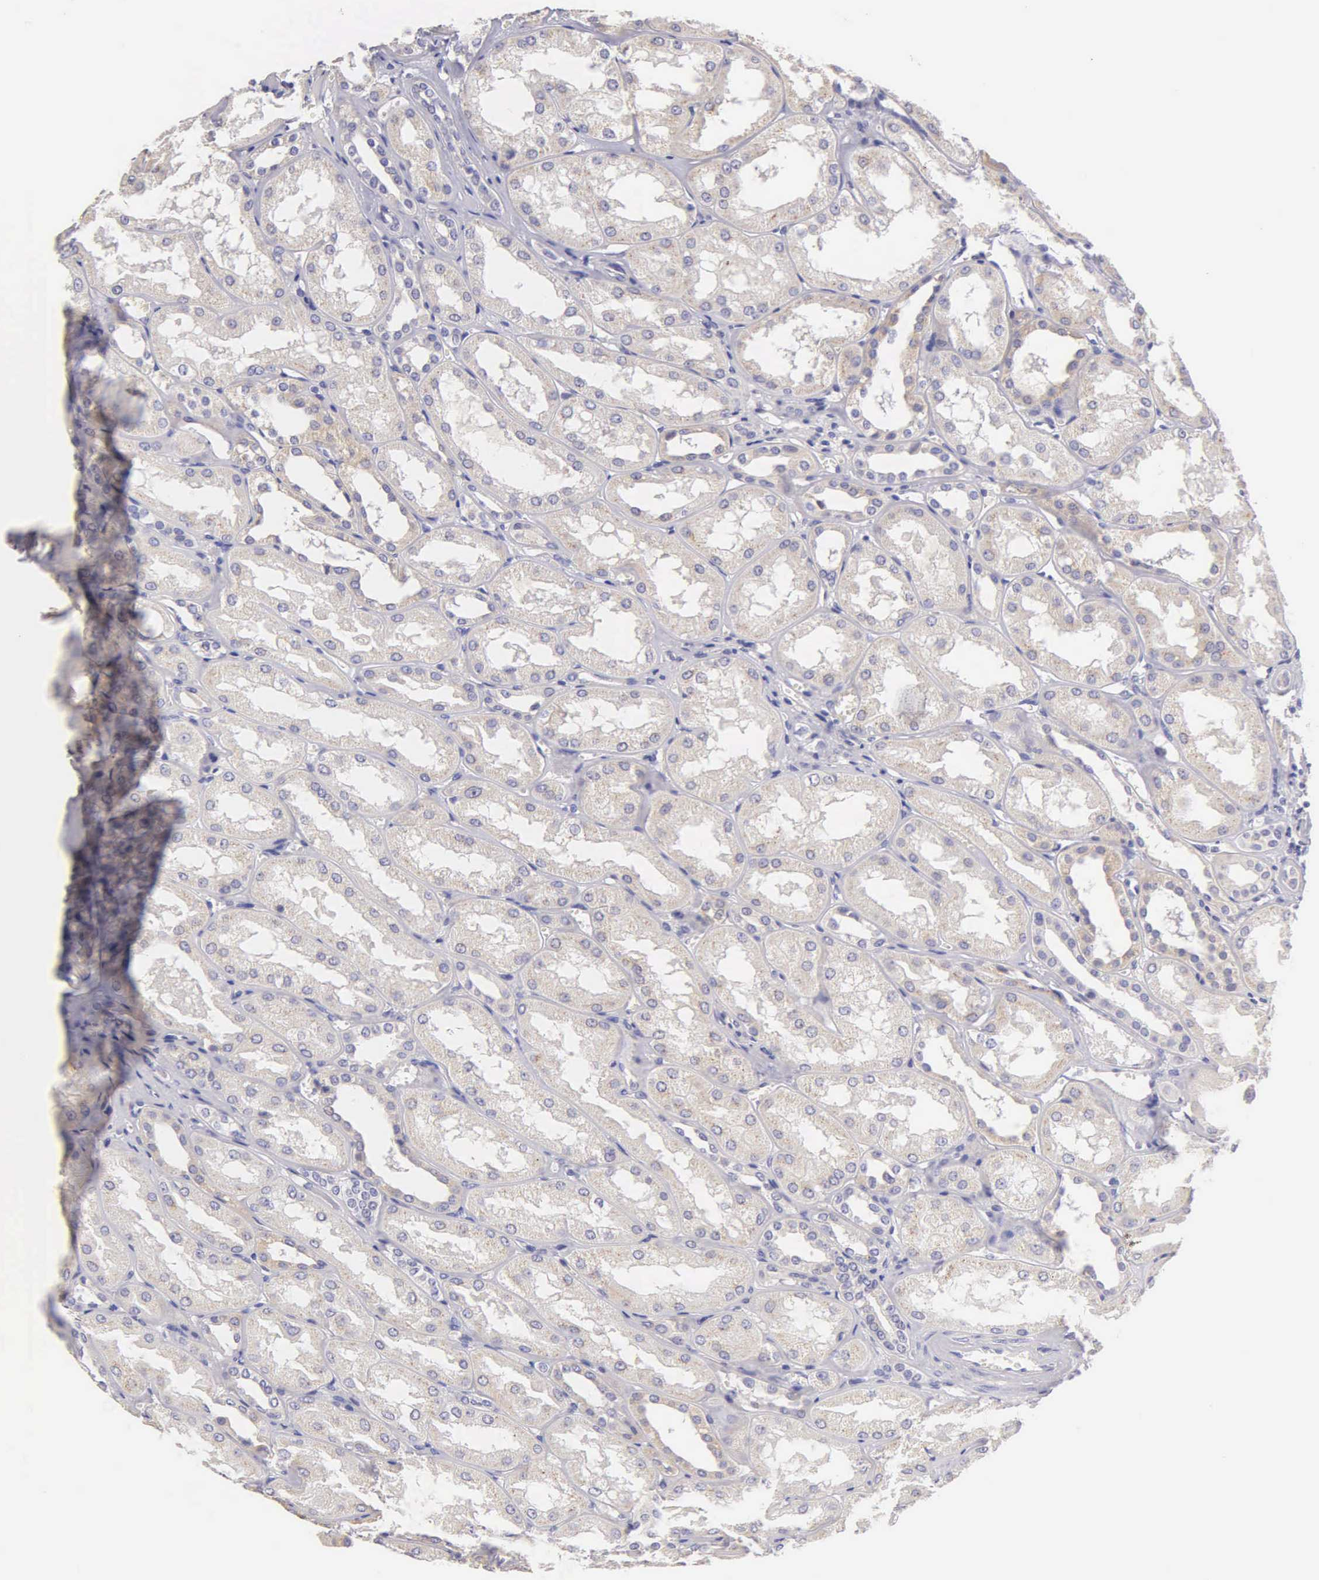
{"staining": {"intensity": "negative", "quantity": "none", "location": "none"}, "tissue": "kidney", "cell_type": "Cells in glomeruli", "image_type": "normal", "snomed": [{"axis": "morphology", "description": "Normal tissue, NOS"}, {"axis": "topography", "description": "Kidney"}], "caption": "Immunohistochemistry micrograph of unremarkable kidney: human kidney stained with DAB (3,3'-diaminobenzidine) displays no significant protein positivity in cells in glomeruli. (DAB (3,3'-diaminobenzidine) immunohistochemistry (IHC) with hematoxylin counter stain).", "gene": "ESR1", "patient": {"sex": "male", "age": 61}}